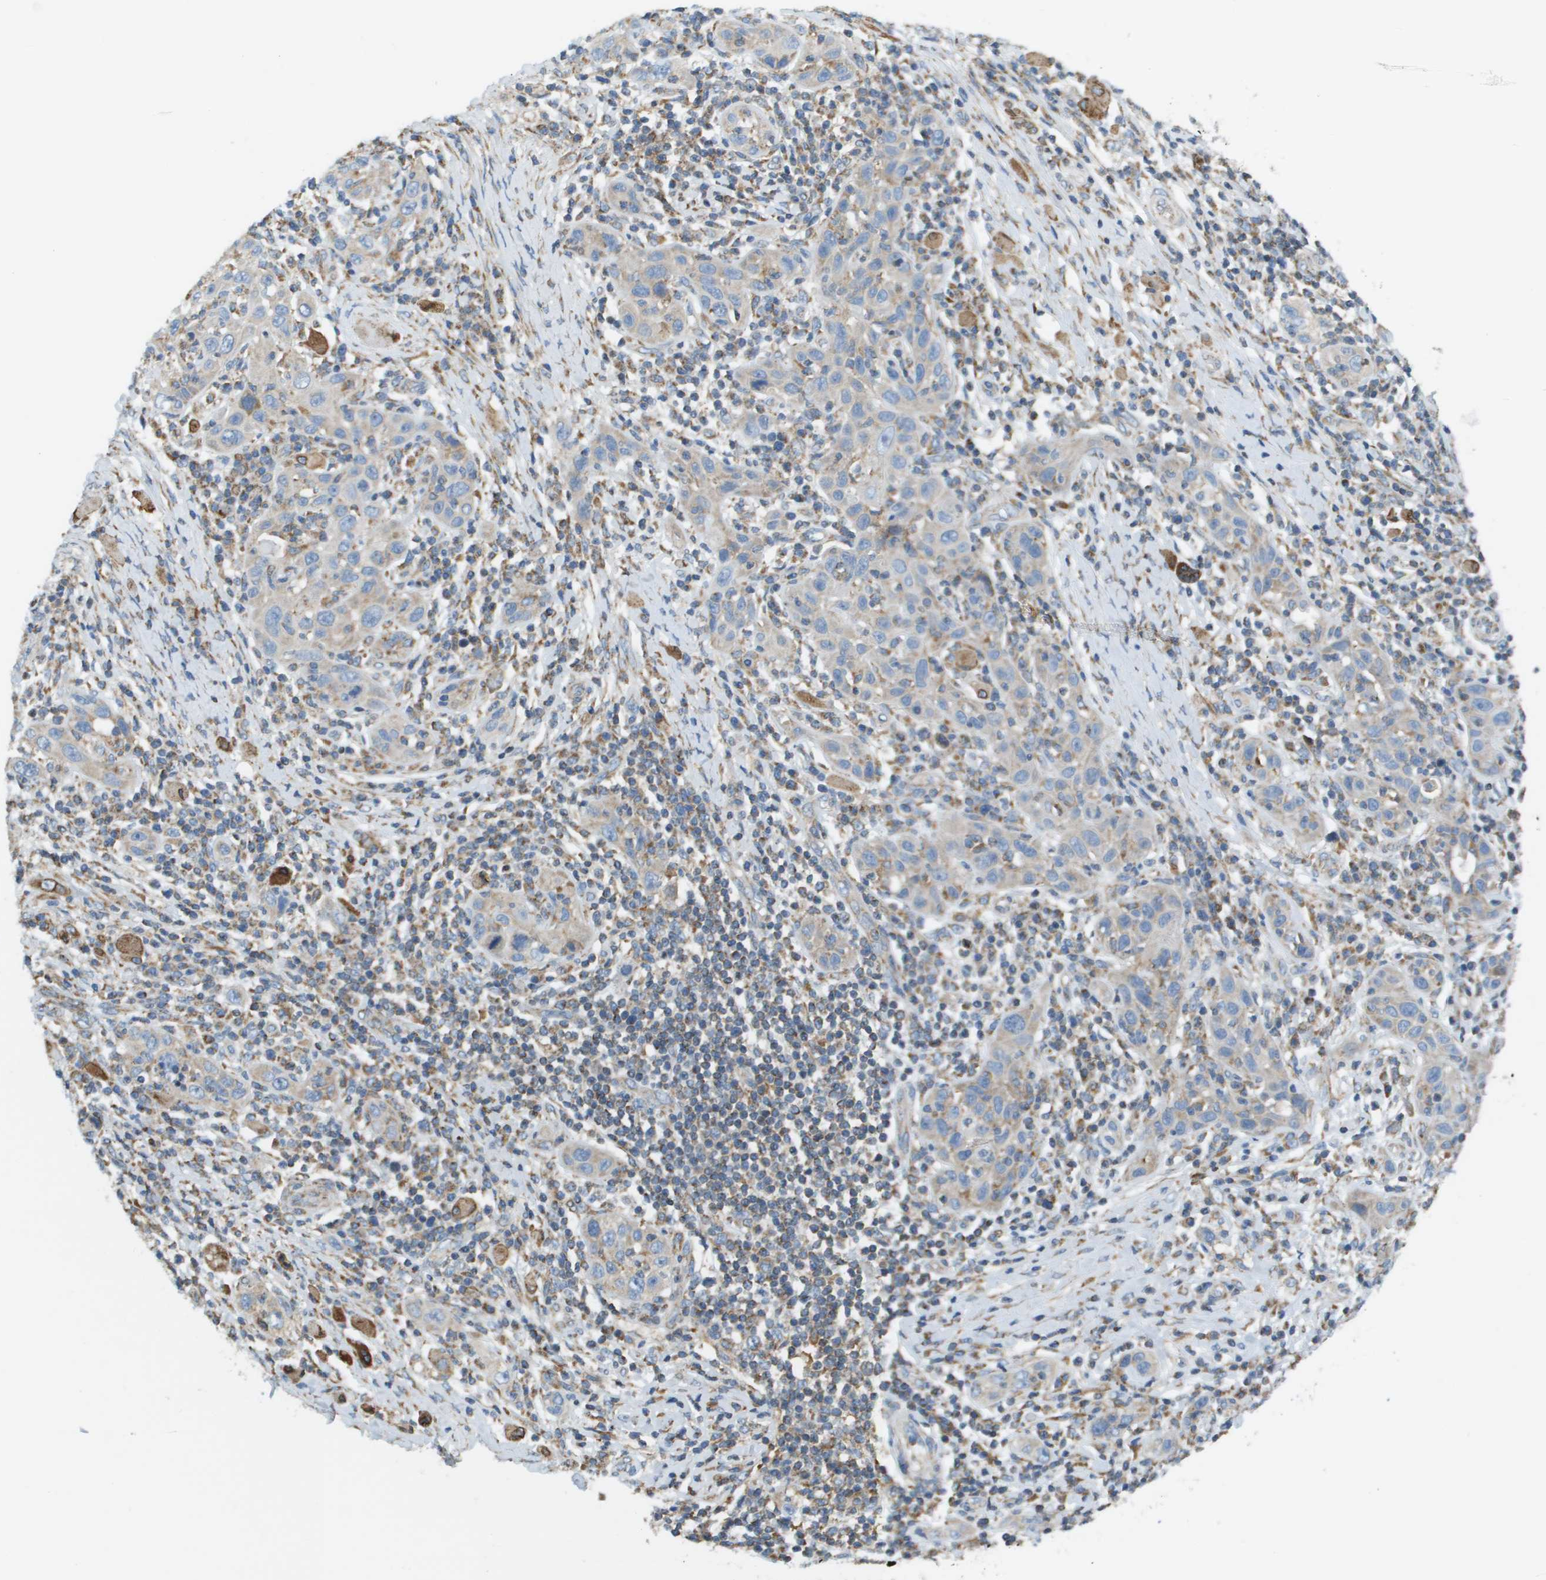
{"staining": {"intensity": "weak", "quantity": ">75%", "location": "cytoplasmic/membranous"}, "tissue": "skin cancer", "cell_type": "Tumor cells", "image_type": "cancer", "snomed": [{"axis": "morphology", "description": "Squamous cell carcinoma, NOS"}, {"axis": "topography", "description": "Skin"}], "caption": "This histopathology image displays IHC staining of human skin squamous cell carcinoma, with low weak cytoplasmic/membranous expression in about >75% of tumor cells.", "gene": "TAOK3", "patient": {"sex": "female", "age": 88}}